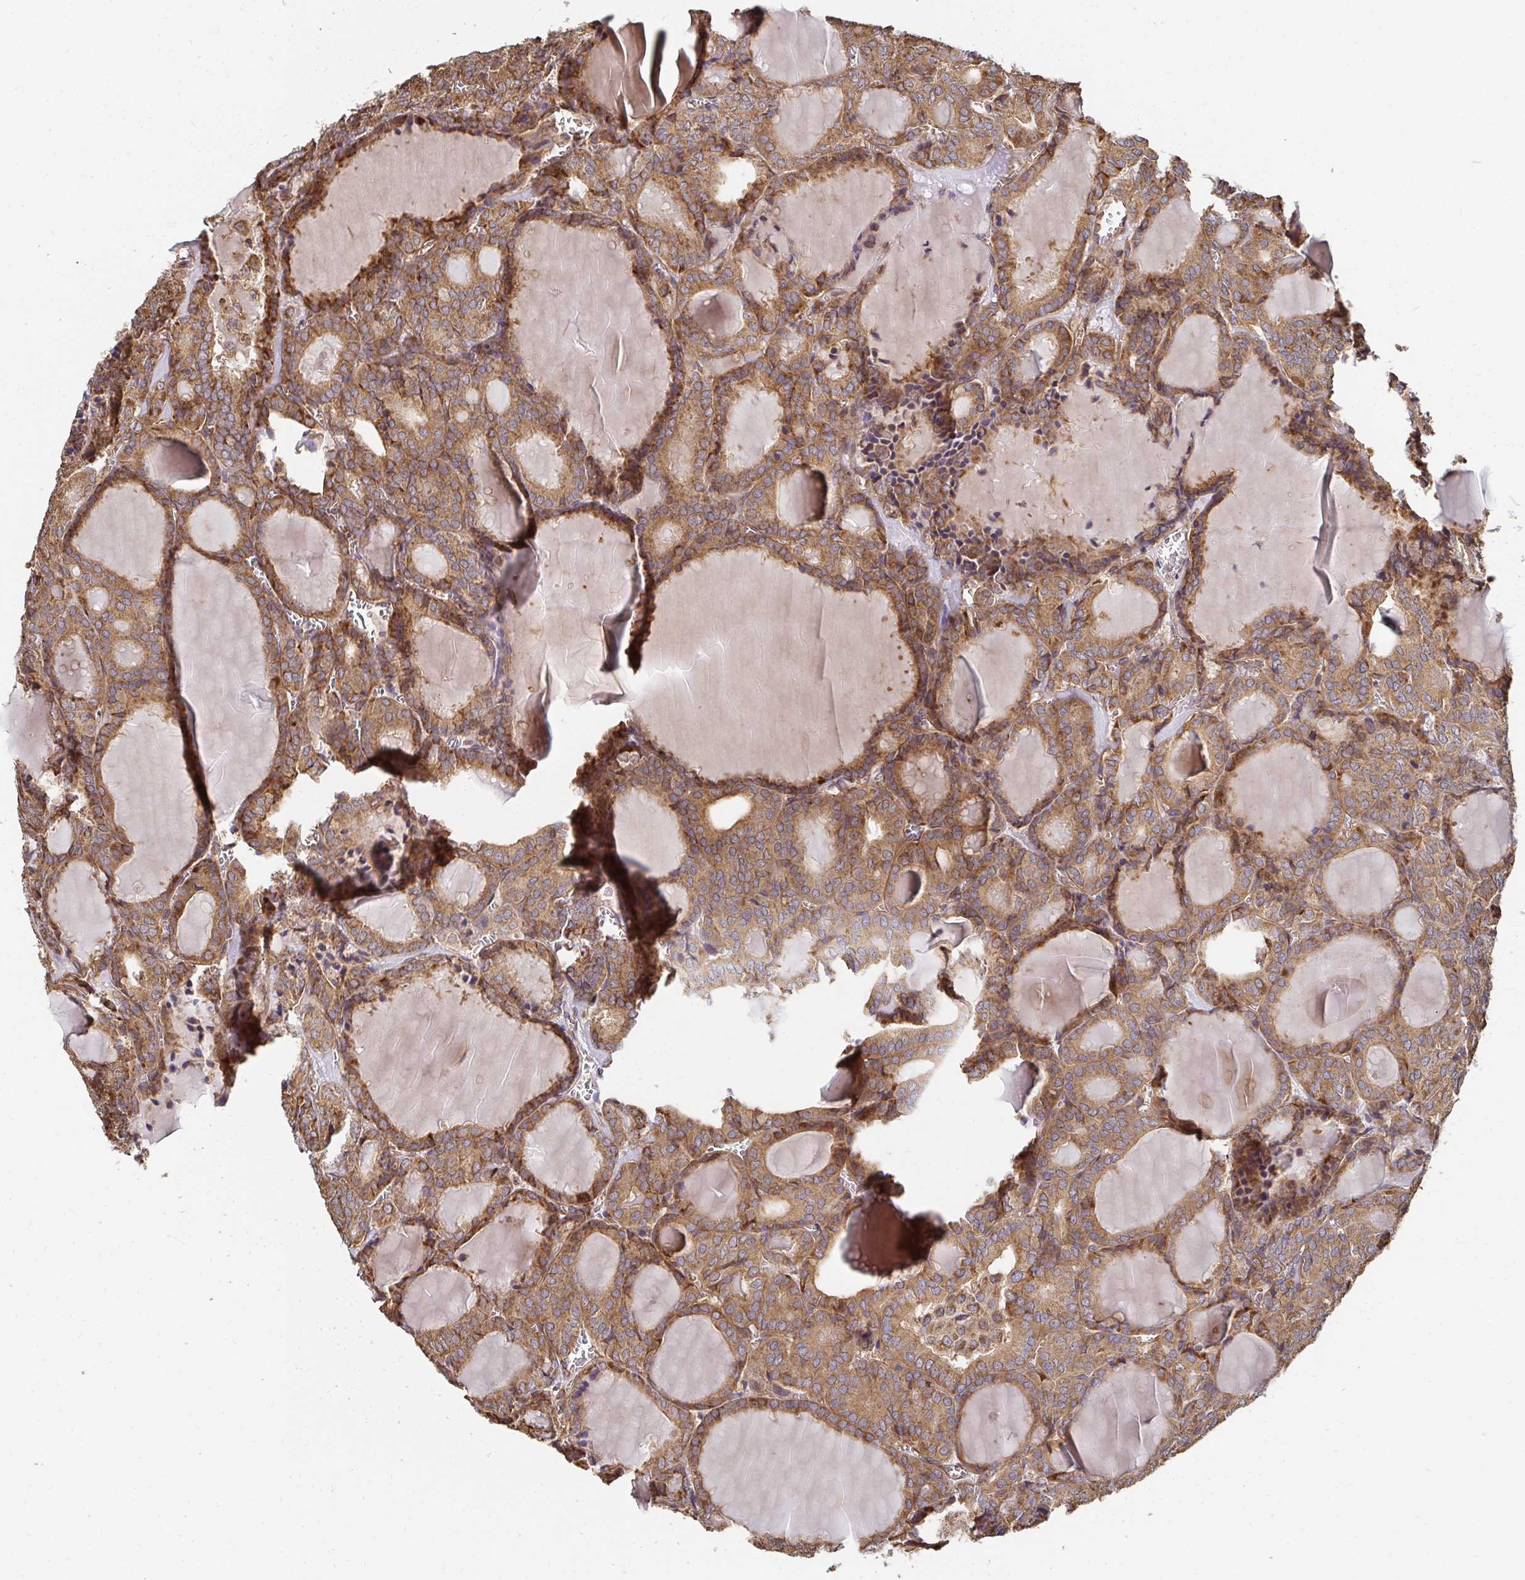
{"staining": {"intensity": "moderate", "quantity": ">75%", "location": "cytoplasmic/membranous"}, "tissue": "thyroid cancer", "cell_type": "Tumor cells", "image_type": "cancer", "snomed": [{"axis": "morphology", "description": "Follicular adenoma carcinoma, NOS"}, {"axis": "topography", "description": "Thyroid gland"}], "caption": "An image of follicular adenoma carcinoma (thyroid) stained for a protein shows moderate cytoplasmic/membranous brown staining in tumor cells.", "gene": "APBB1", "patient": {"sex": "male", "age": 74}}